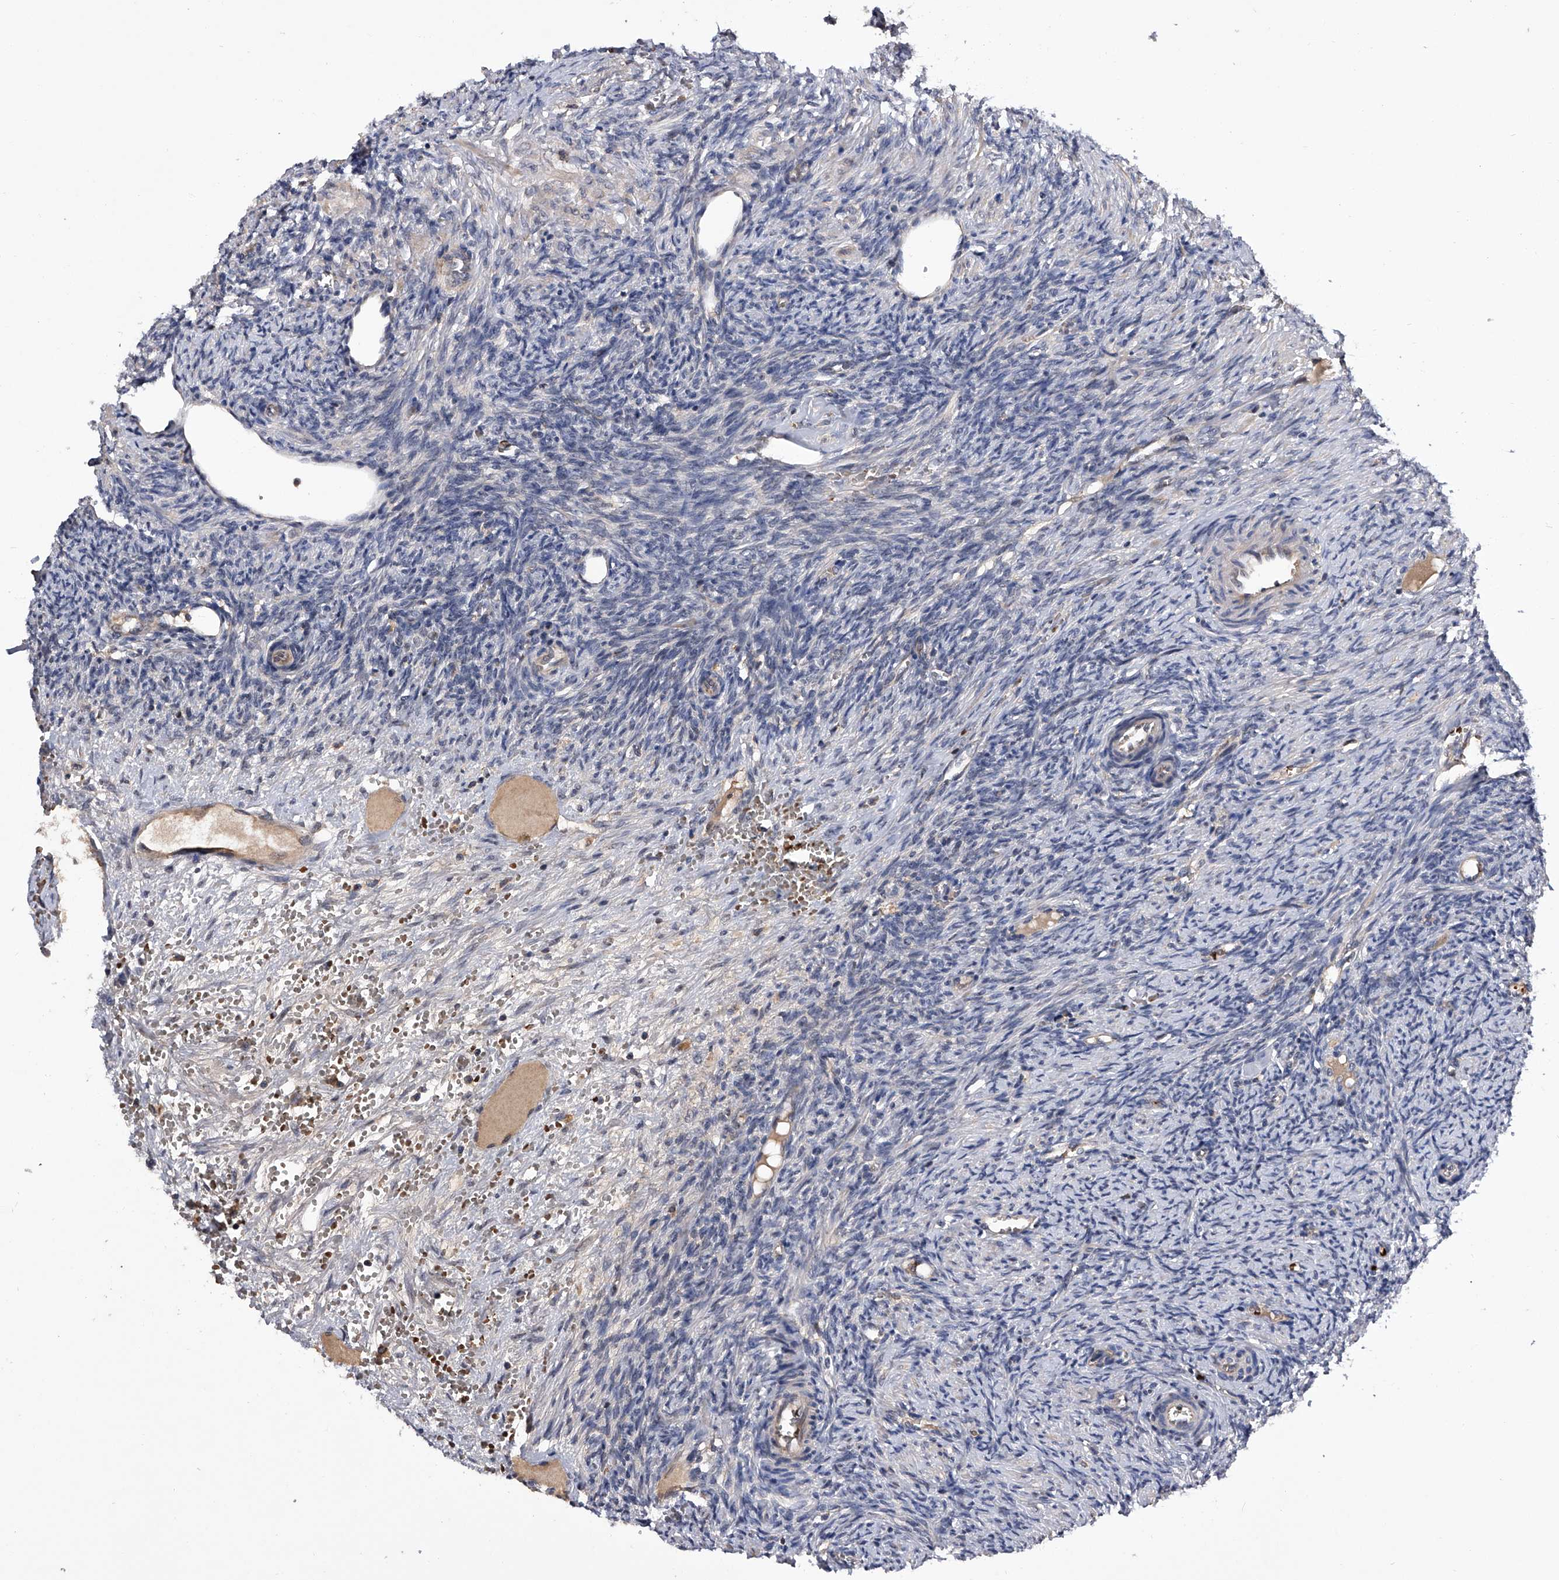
{"staining": {"intensity": "weak", "quantity": "25%-75%", "location": "cytoplasmic/membranous"}, "tissue": "ovary", "cell_type": "Follicle cells", "image_type": "normal", "snomed": [{"axis": "morphology", "description": "Normal tissue, NOS"}, {"axis": "topography", "description": "Ovary"}], "caption": "IHC of unremarkable ovary demonstrates low levels of weak cytoplasmic/membranous expression in approximately 25%-75% of follicle cells.", "gene": "ZNF30", "patient": {"sex": "female", "age": 41}}